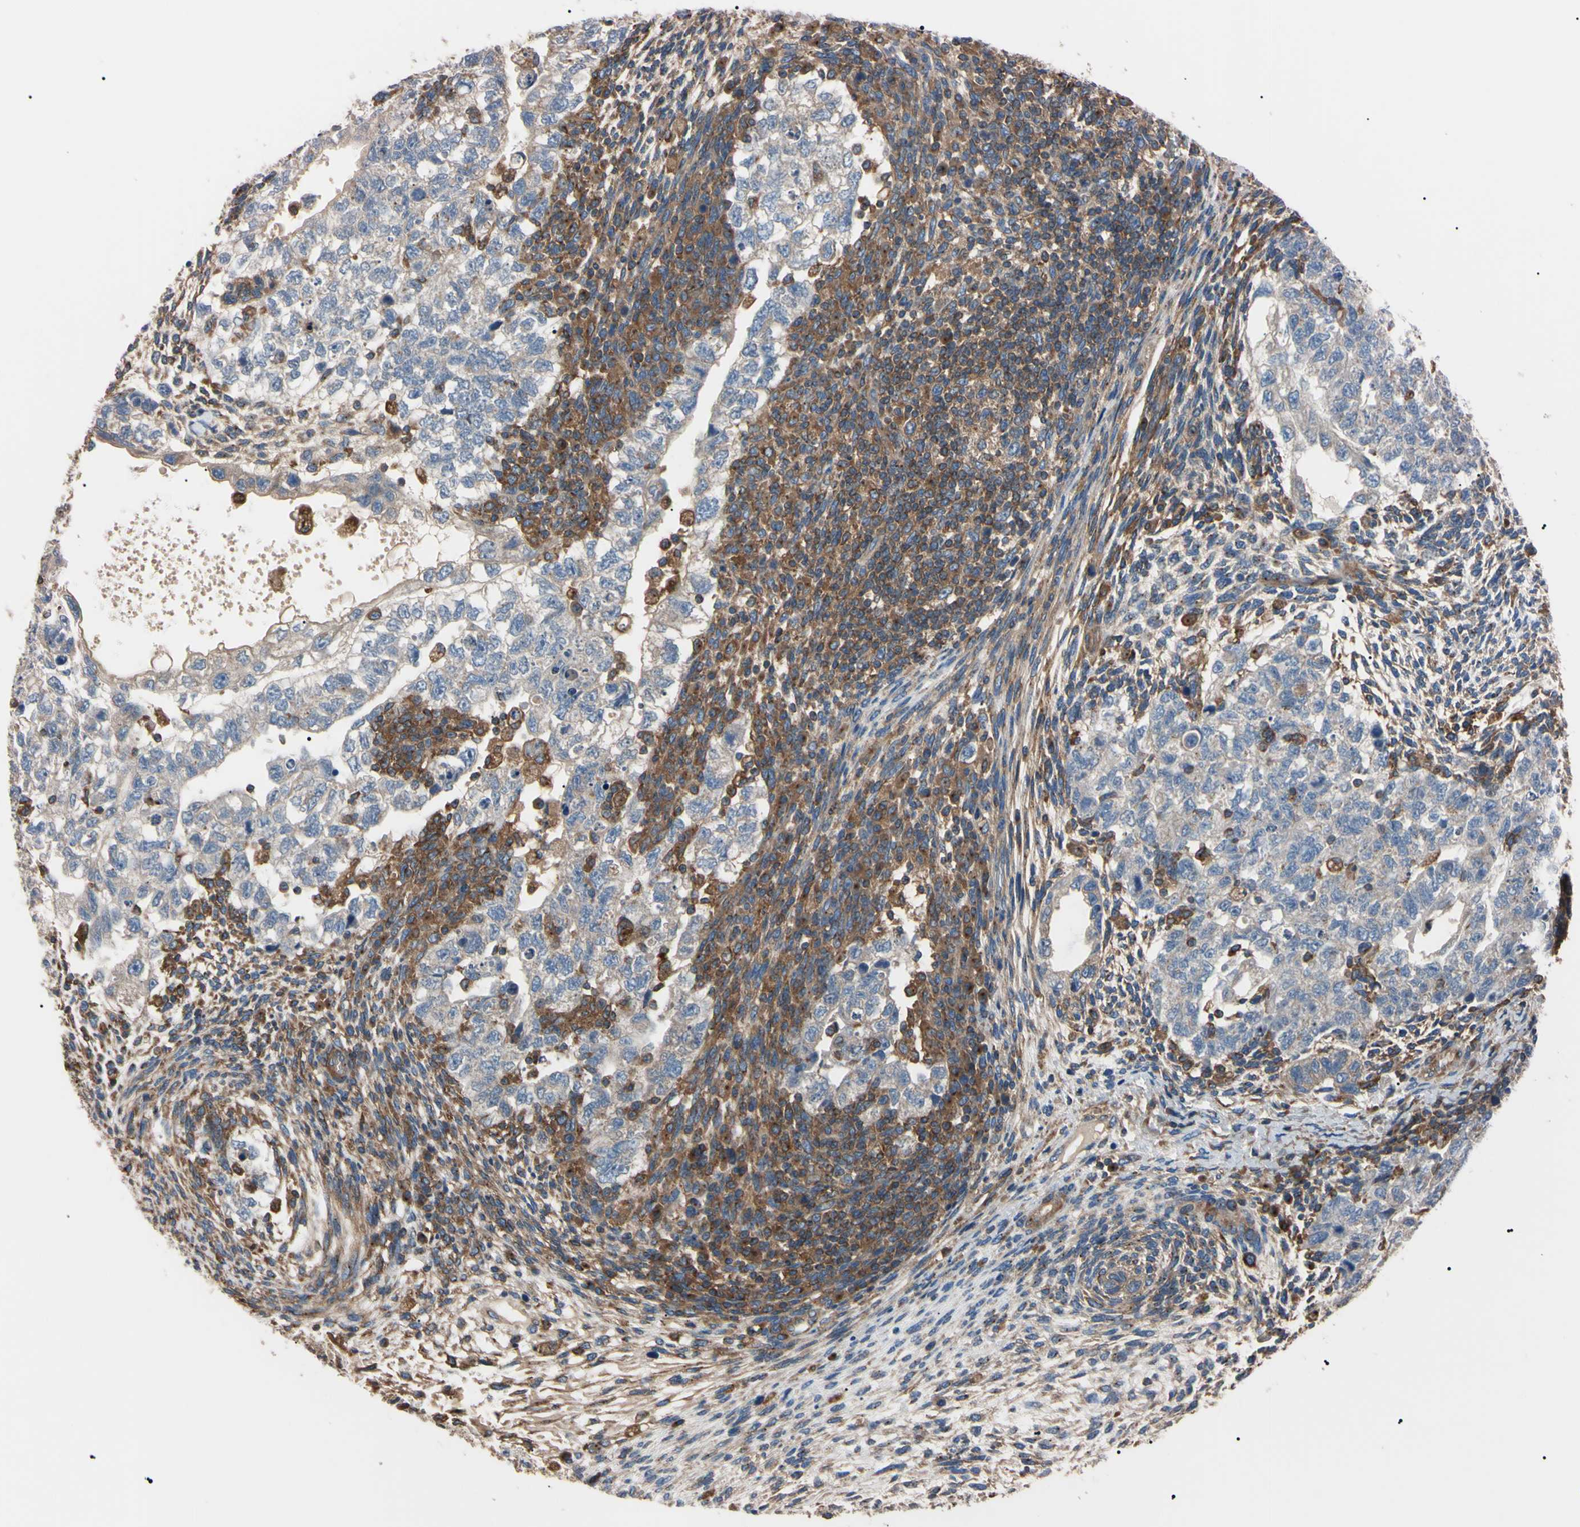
{"staining": {"intensity": "weak", "quantity": ">75%", "location": "cytoplasmic/membranous"}, "tissue": "testis cancer", "cell_type": "Tumor cells", "image_type": "cancer", "snomed": [{"axis": "morphology", "description": "Normal tissue, NOS"}, {"axis": "morphology", "description": "Carcinoma, Embryonal, NOS"}, {"axis": "topography", "description": "Testis"}], "caption": "Brown immunohistochemical staining in testis cancer (embryonal carcinoma) displays weak cytoplasmic/membranous staining in approximately >75% of tumor cells.", "gene": "PRKACA", "patient": {"sex": "male", "age": 36}}